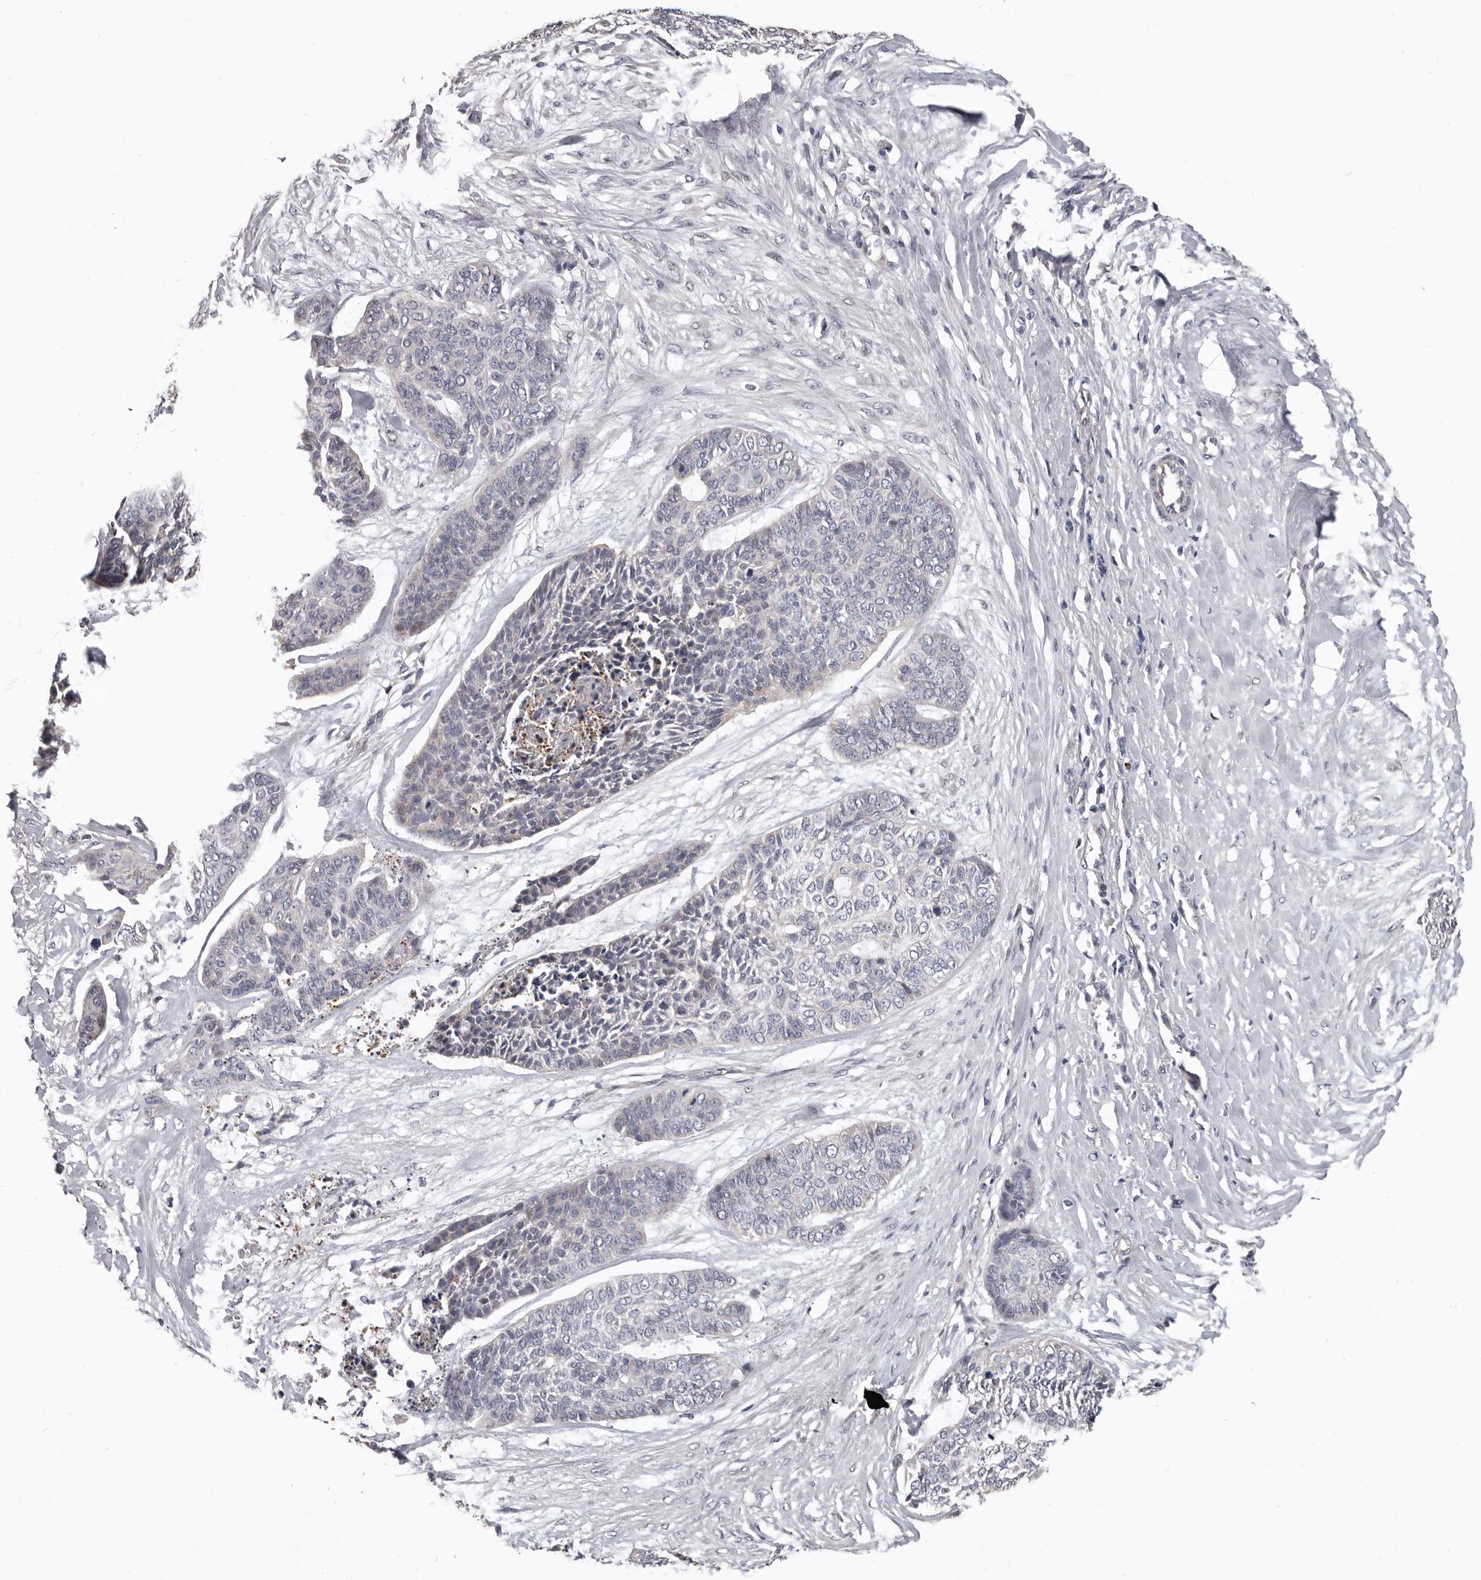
{"staining": {"intensity": "negative", "quantity": "none", "location": "none"}, "tissue": "skin cancer", "cell_type": "Tumor cells", "image_type": "cancer", "snomed": [{"axis": "morphology", "description": "Basal cell carcinoma"}, {"axis": "topography", "description": "Skin"}], "caption": "Immunohistochemistry photomicrograph of neoplastic tissue: human skin cancer (basal cell carcinoma) stained with DAB shows no significant protein expression in tumor cells.", "gene": "RNF217", "patient": {"sex": "female", "age": 64}}